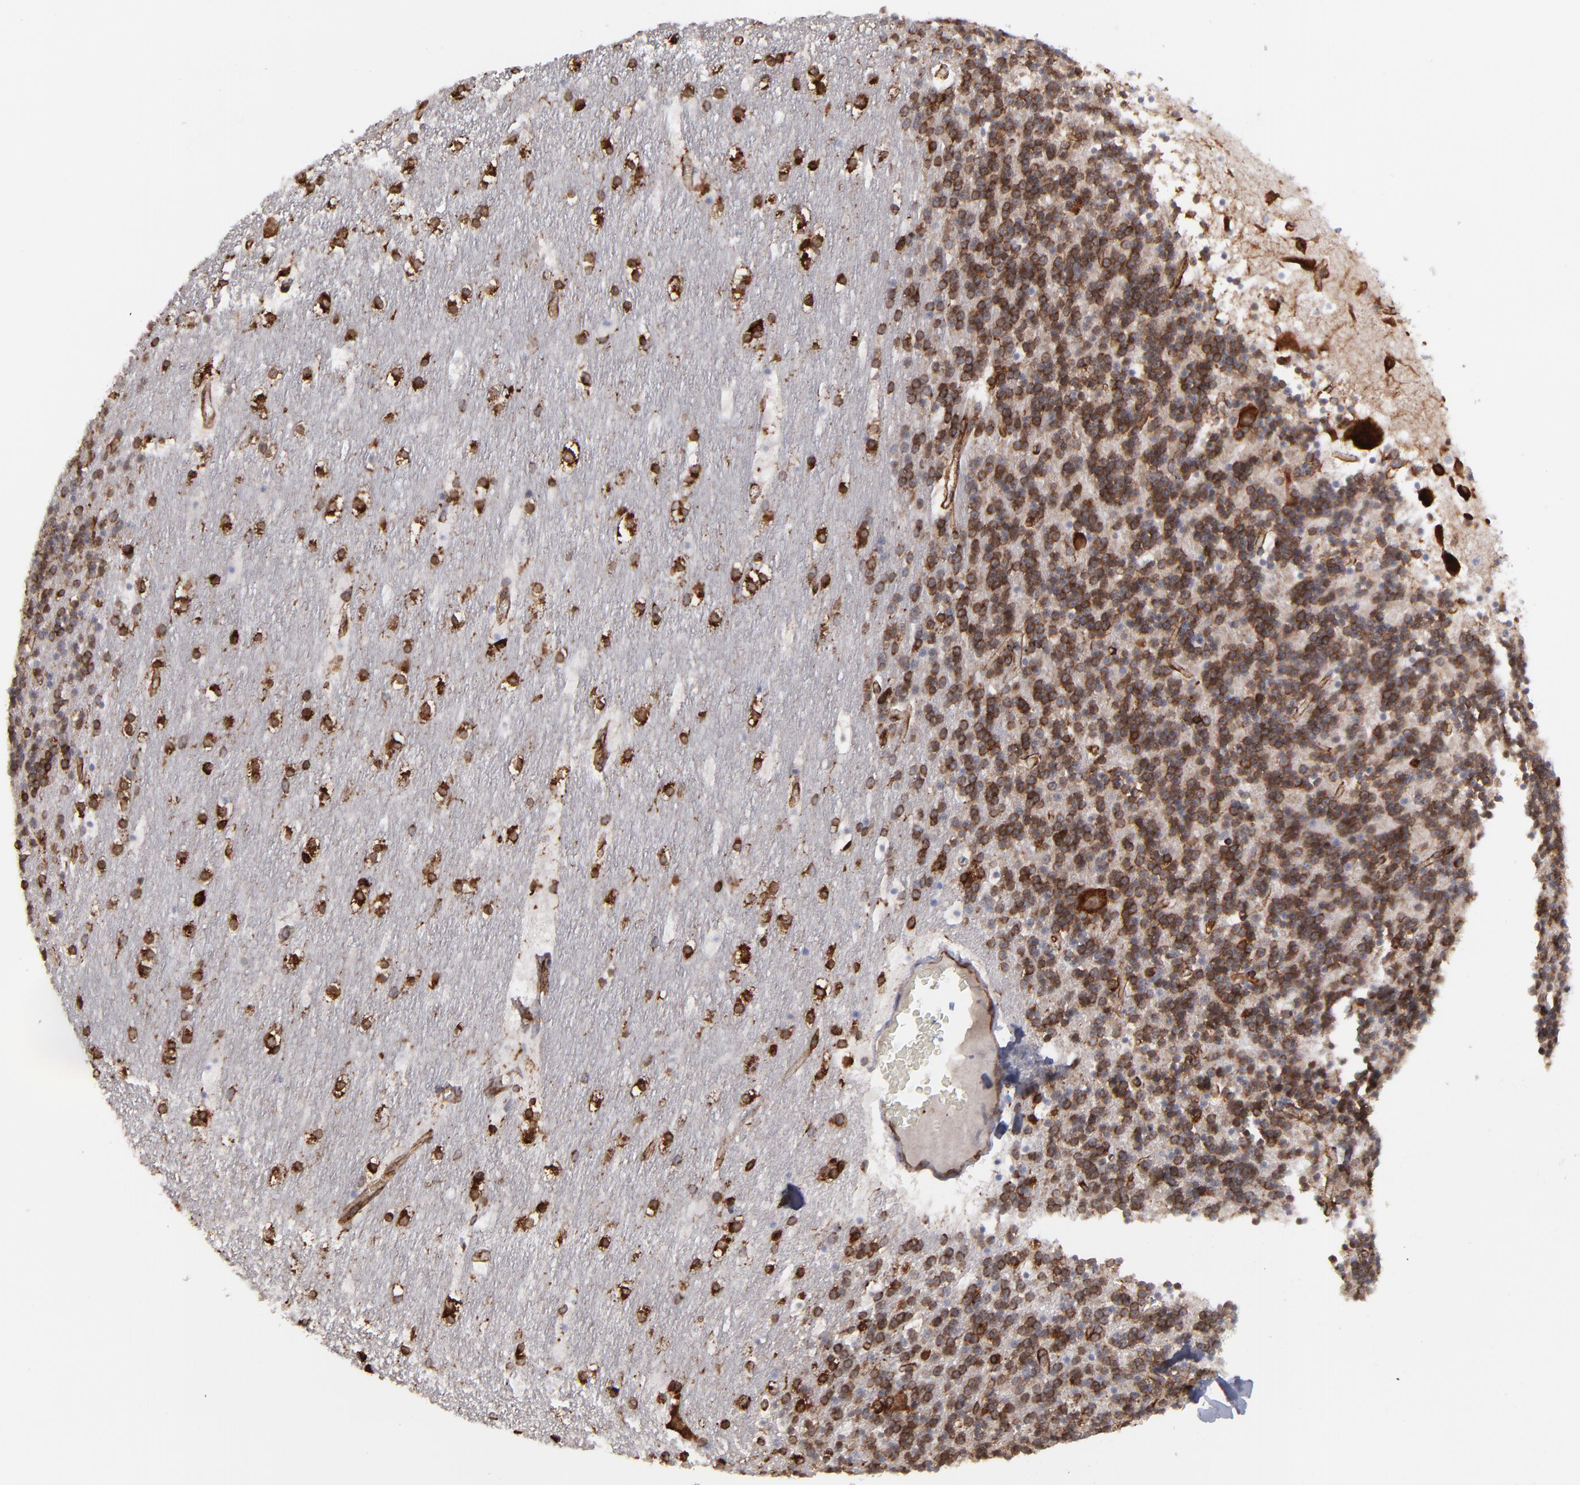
{"staining": {"intensity": "strong", "quantity": ">75%", "location": "cytoplasmic/membranous"}, "tissue": "cerebellum", "cell_type": "Cells in granular layer", "image_type": "normal", "snomed": [{"axis": "morphology", "description": "Normal tissue, NOS"}, {"axis": "topography", "description": "Cerebellum"}], "caption": "Human cerebellum stained with a brown dye displays strong cytoplasmic/membranous positive expression in about >75% of cells in granular layer.", "gene": "KTN1", "patient": {"sex": "male", "age": 45}}